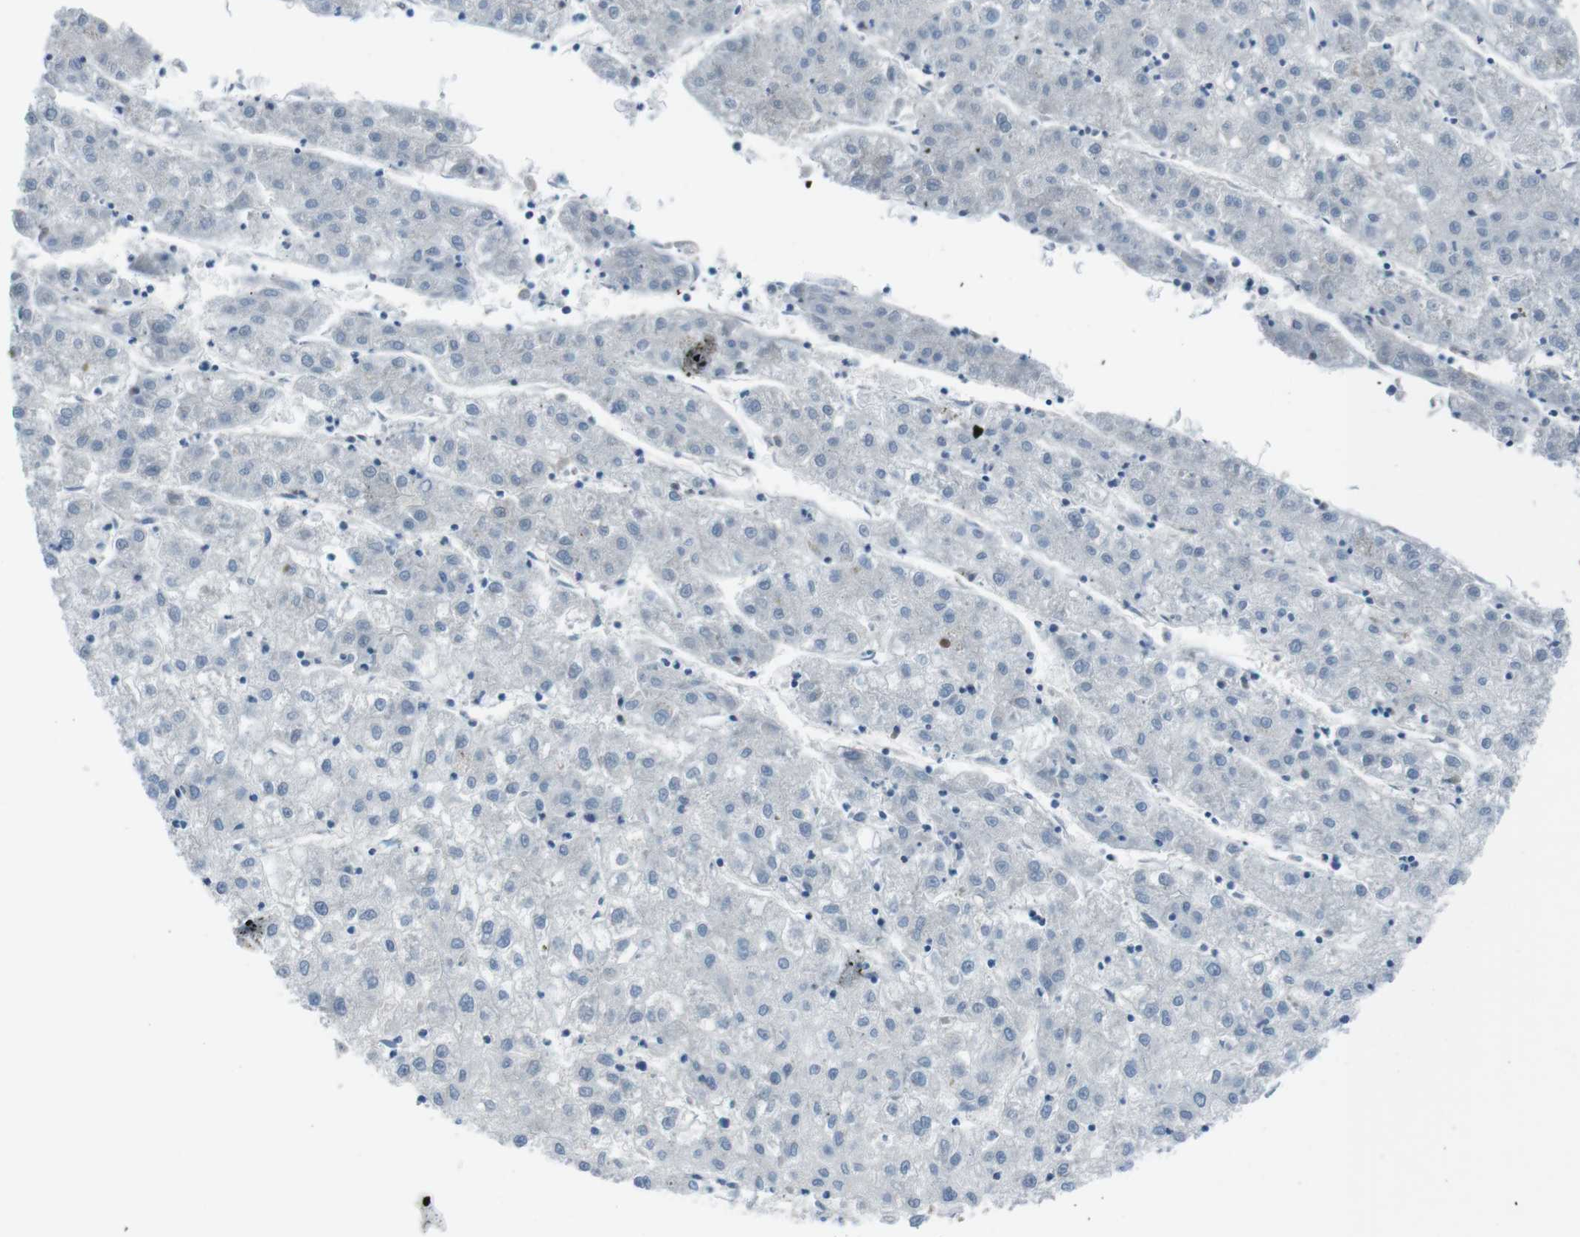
{"staining": {"intensity": "negative", "quantity": "none", "location": "none"}, "tissue": "liver cancer", "cell_type": "Tumor cells", "image_type": "cancer", "snomed": [{"axis": "morphology", "description": "Carcinoma, Hepatocellular, NOS"}, {"axis": "topography", "description": "Liver"}], "caption": "Tumor cells show no significant protein expression in liver hepatocellular carcinoma.", "gene": "ANK2", "patient": {"sex": "male", "age": 72}}